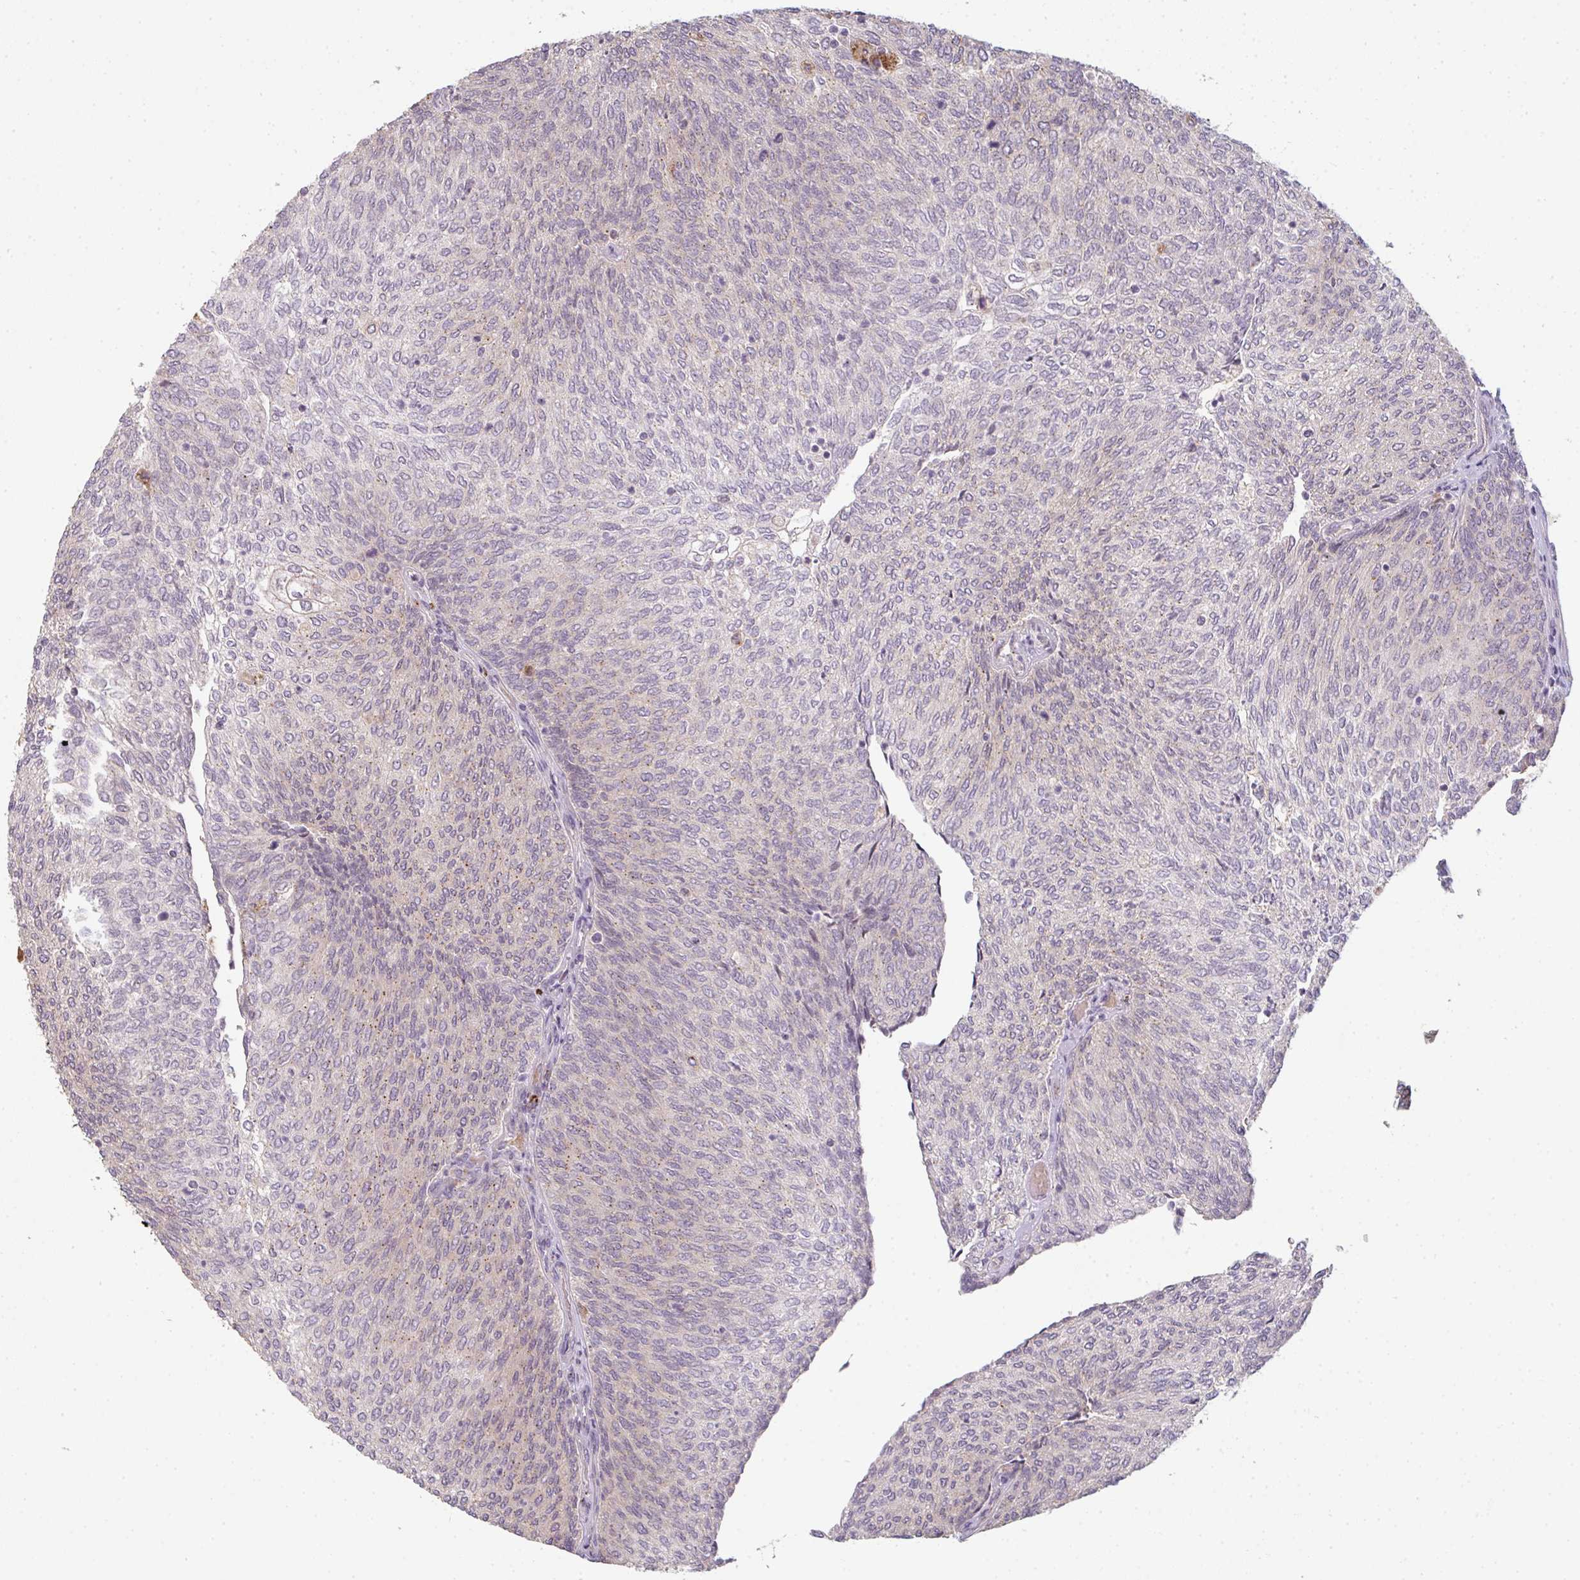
{"staining": {"intensity": "negative", "quantity": "none", "location": "none"}, "tissue": "urothelial cancer", "cell_type": "Tumor cells", "image_type": "cancer", "snomed": [{"axis": "morphology", "description": "Urothelial carcinoma, High grade"}, {"axis": "topography", "description": "Urinary bladder"}], "caption": "This is an immunohistochemistry (IHC) micrograph of urothelial cancer. There is no positivity in tumor cells.", "gene": "TMEM237", "patient": {"sex": "female", "age": 79}}